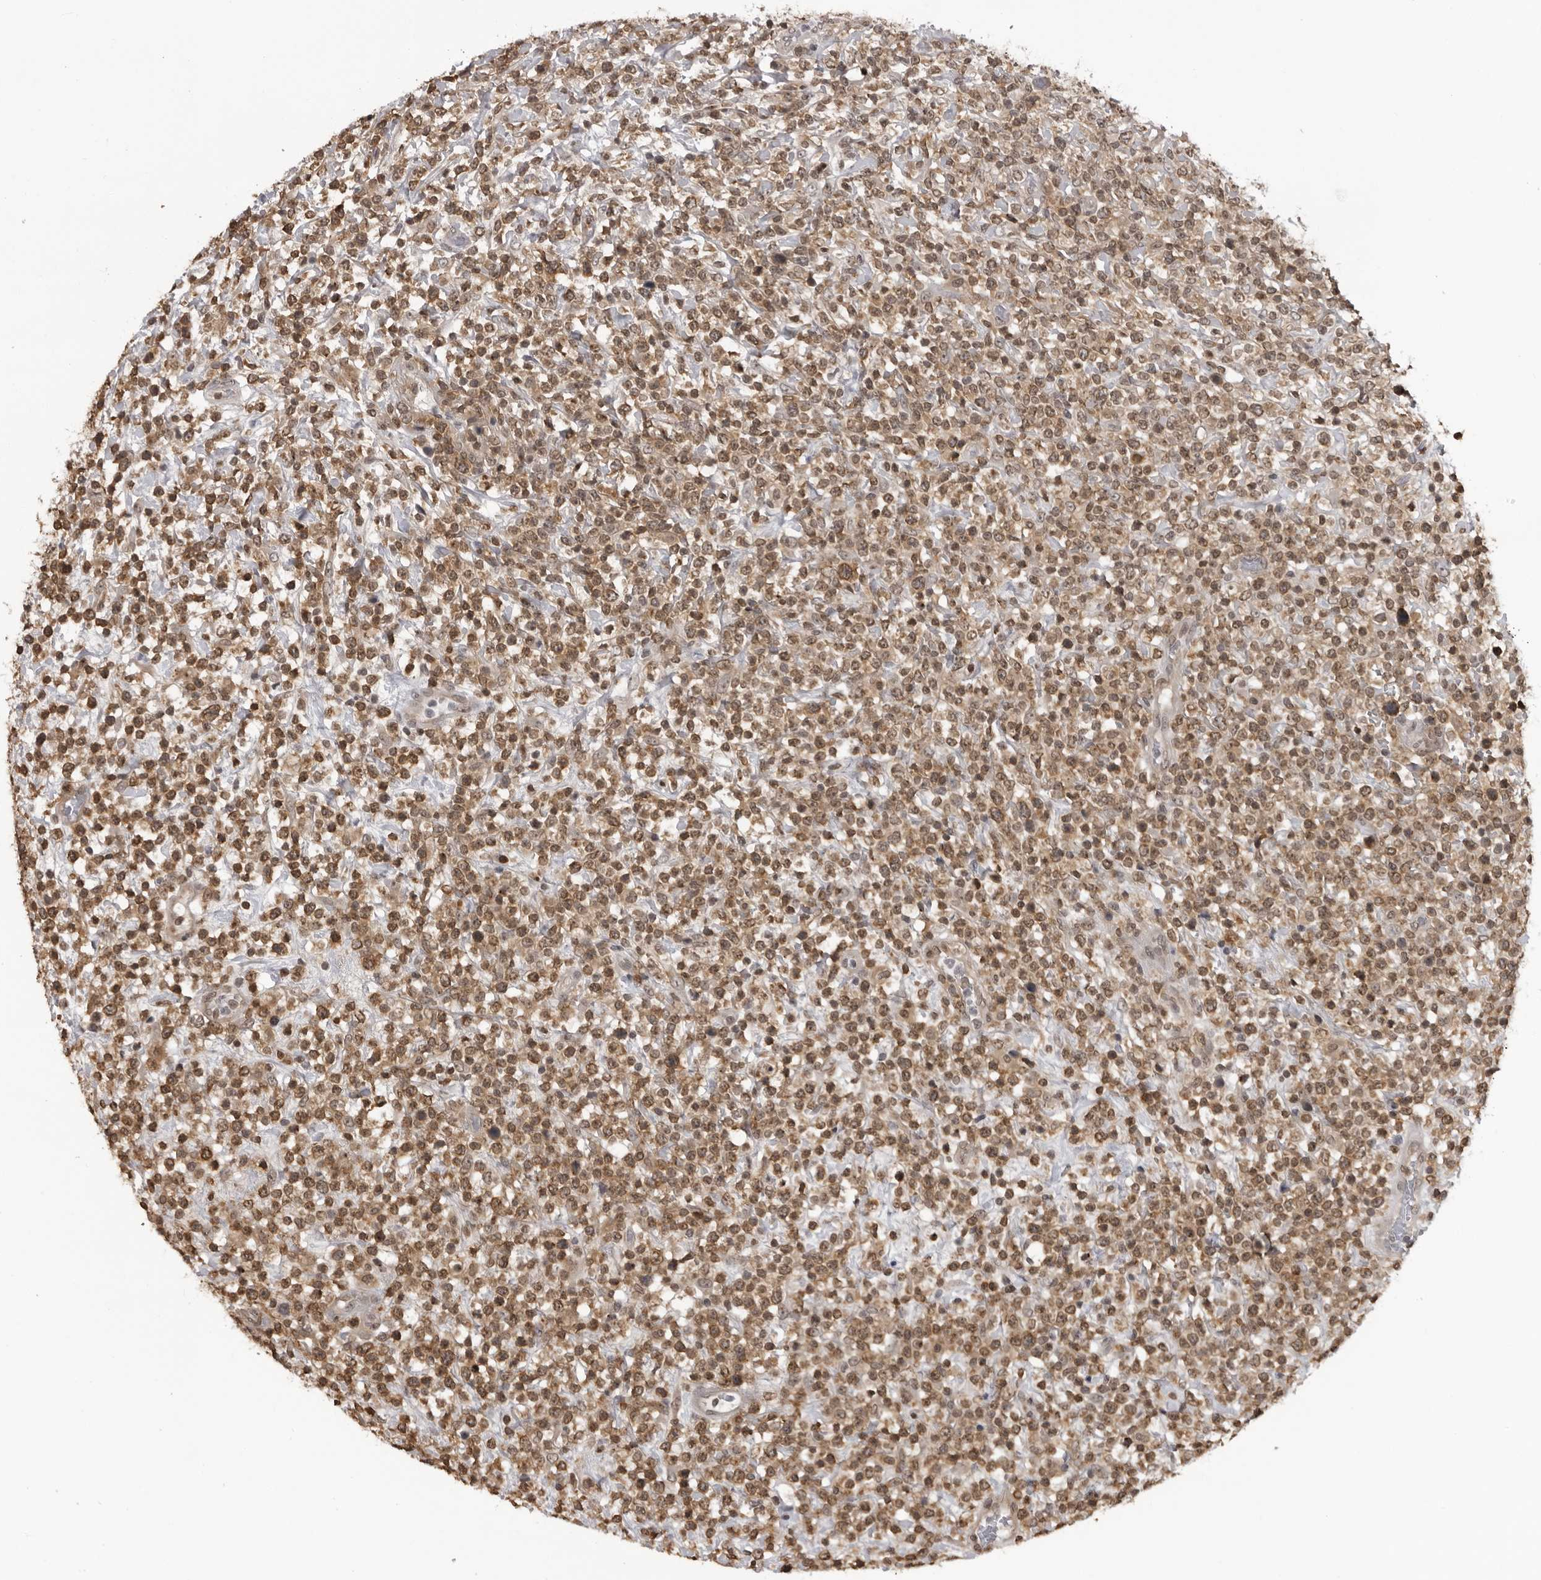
{"staining": {"intensity": "moderate", "quantity": ">75%", "location": "cytoplasmic/membranous"}, "tissue": "lymphoma", "cell_type": "Tumor cells", "image_type": "cancer", "snomed": [{"axis": "morphology", "description": "Malignant lymphoma, non-Hodgkin's type, High grade"}, {"axis": "topography", "description": "Colon"}], "caption": "Malignant lymphoma, non-Hodgkin's type (high-grade) tissue shows moderate cytoplasmic/membranous staining in approximately >75% of tumor cells Nuclei are stained in blue.", "gene": "PDCL3", "patient": {"sex": "female", "age": 53}}